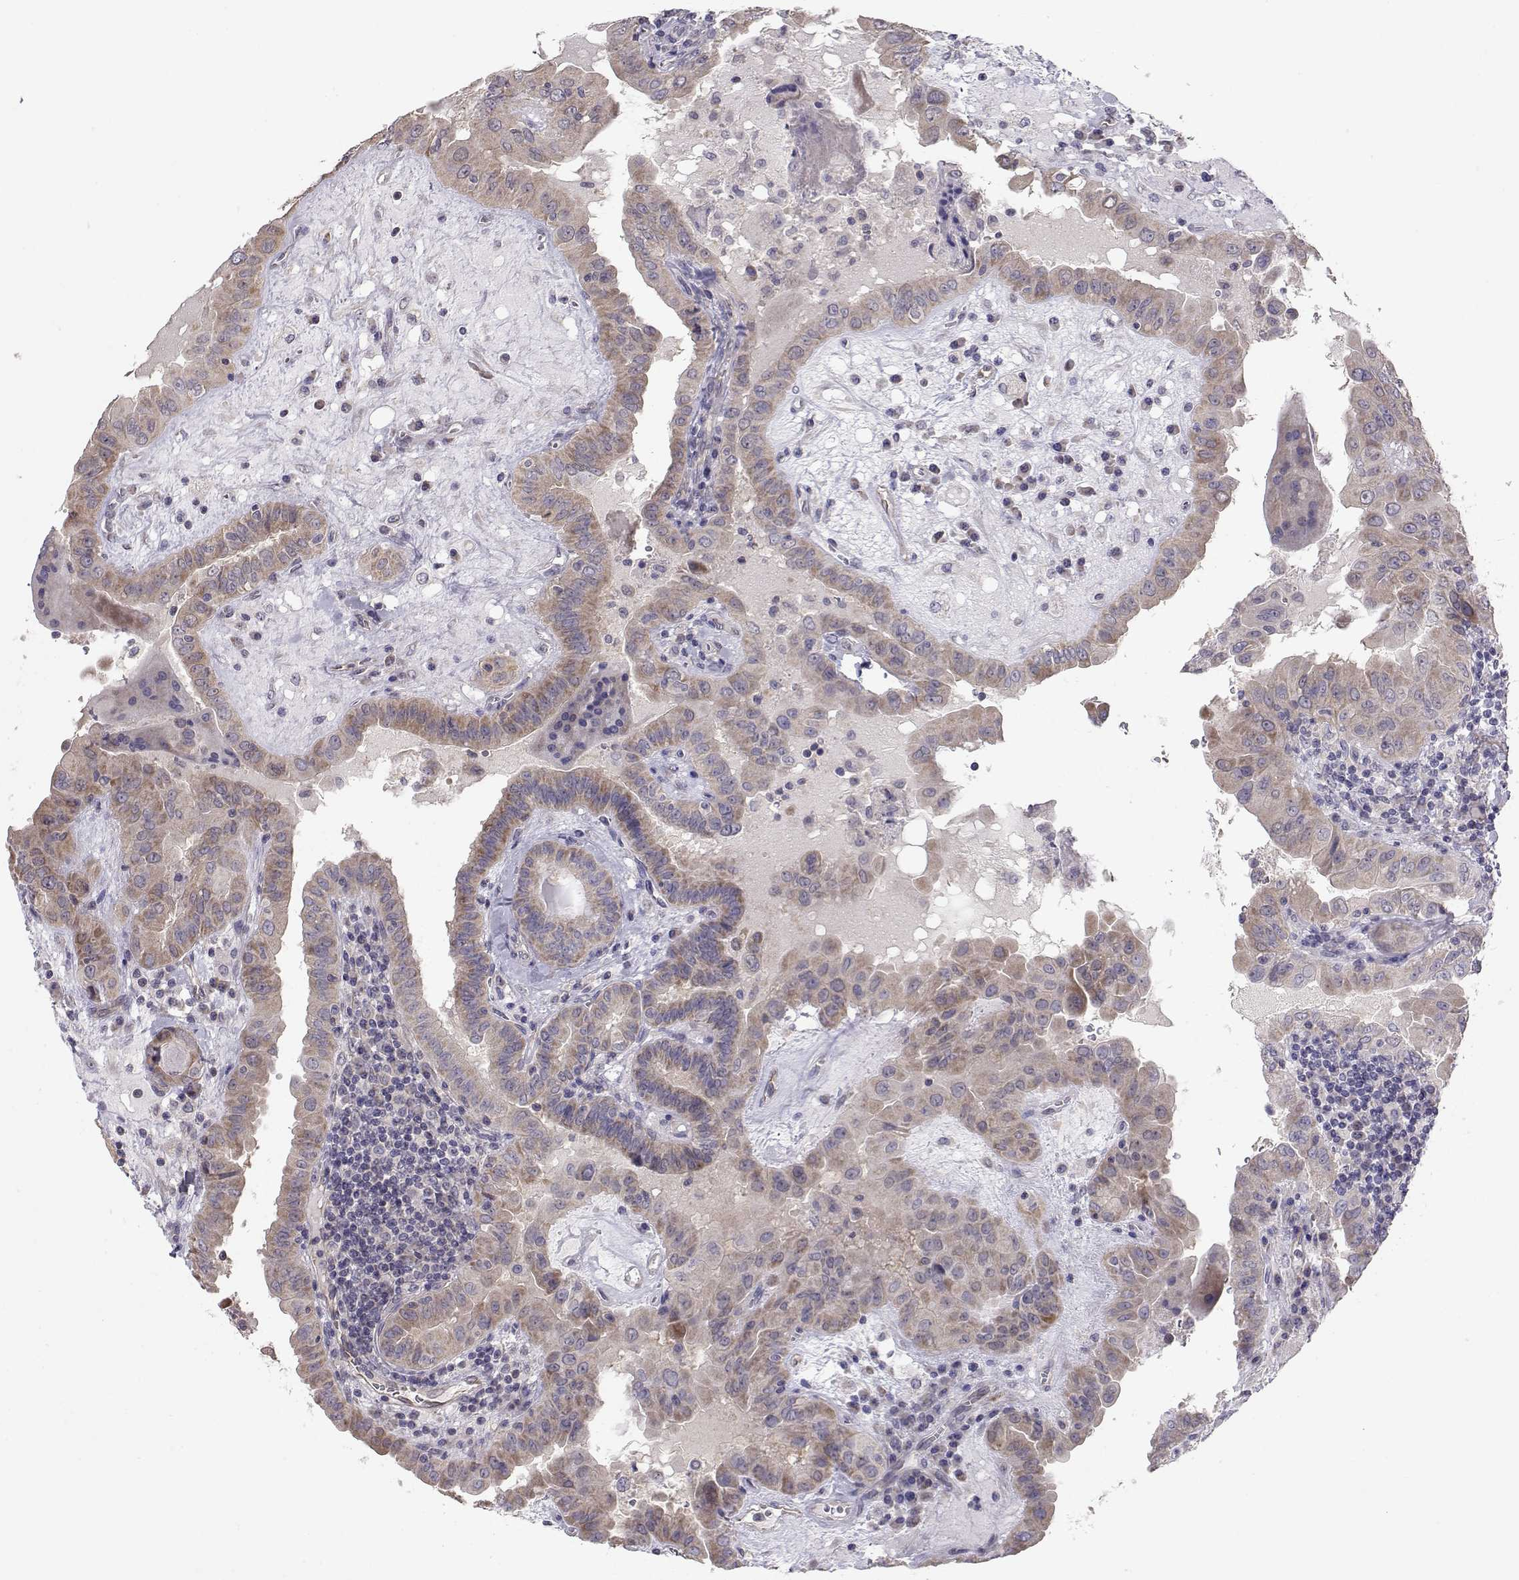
{"staining": {"intensity": "weak", "quantity": "25%-75%", "location": "cytoplasmic/membranous"}, "tissue": "thyroid cancer", "cell_type": "Tumor cells", "image_type": "cancer", "snomed": [{"axis": "morphology", "description": "Papillary adenocarcinoma, NOS"}, {"axis": "topography", "description": "Thyroid gland"}], "caption": "This micrograph shows immunohistochemistry (IHC) staining of human thyroid cancer (papillary adenocarcinoma), with low weak cytoplasmic/membranous expression in approximately 25%-75% of tumor cells.", "gene": "NCAM2", "patient": {"sex": "female", "age": 37}}